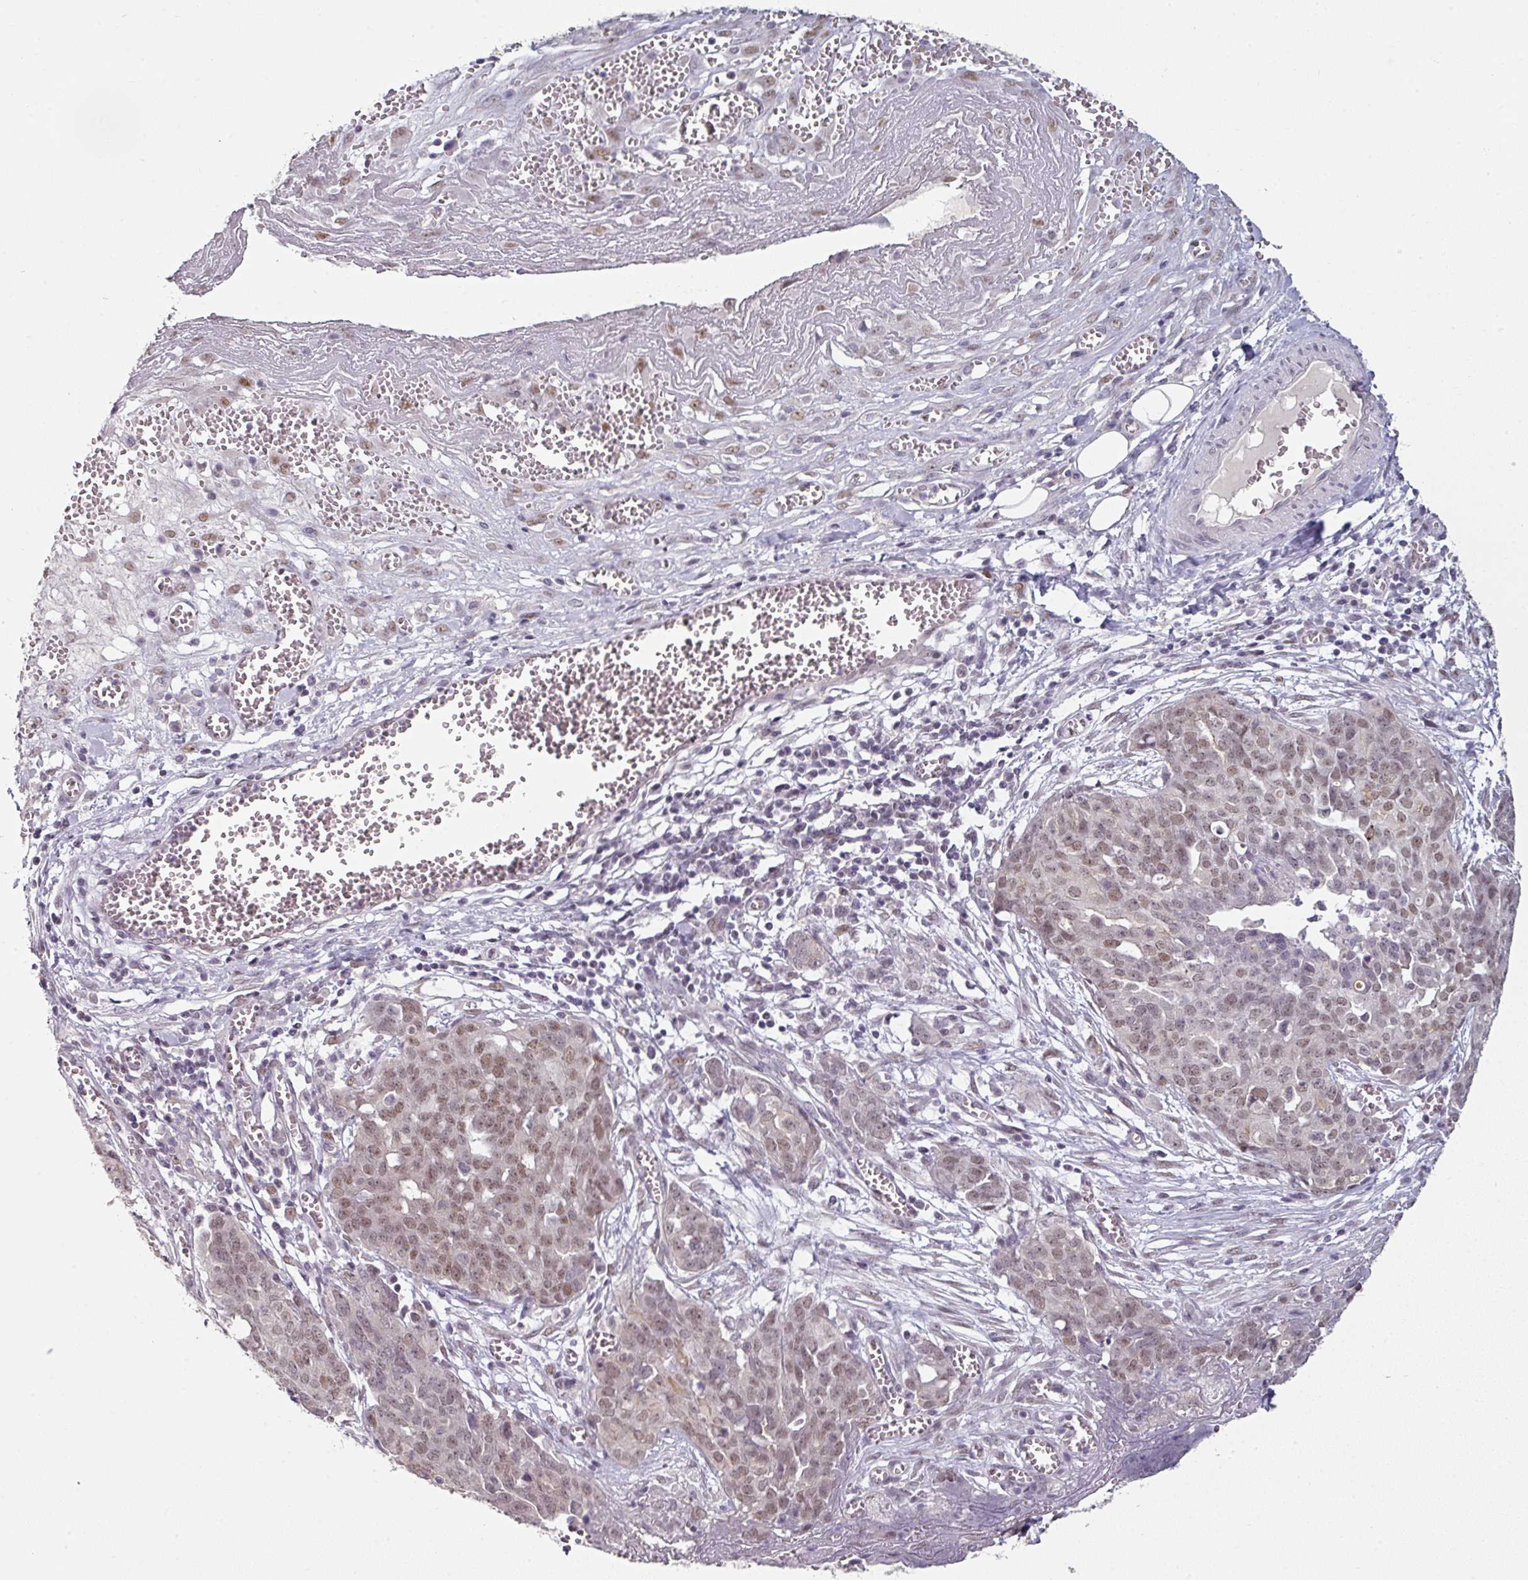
{"staining": {"intensity": "moderate", "quantity": ">75%", "location": "nuclear"}, "tissue": "ovarian cancer", "cell_type": "Tumor cells", "image_type": "cancer", "snomed": [{"axis": "morphology", "description": "Cystadenocarcinoma, serous, NOS"}, {"axis": "topography", "description": "Soft tissue"}, {"axis": "topography", "description": "Ovary"}], "caption": "Human ovarian cancer stained with a protein marker displays moderate staining in tumor cells.", "gene": "ELK1", "patient": {"sex": "female", "age": 57}}